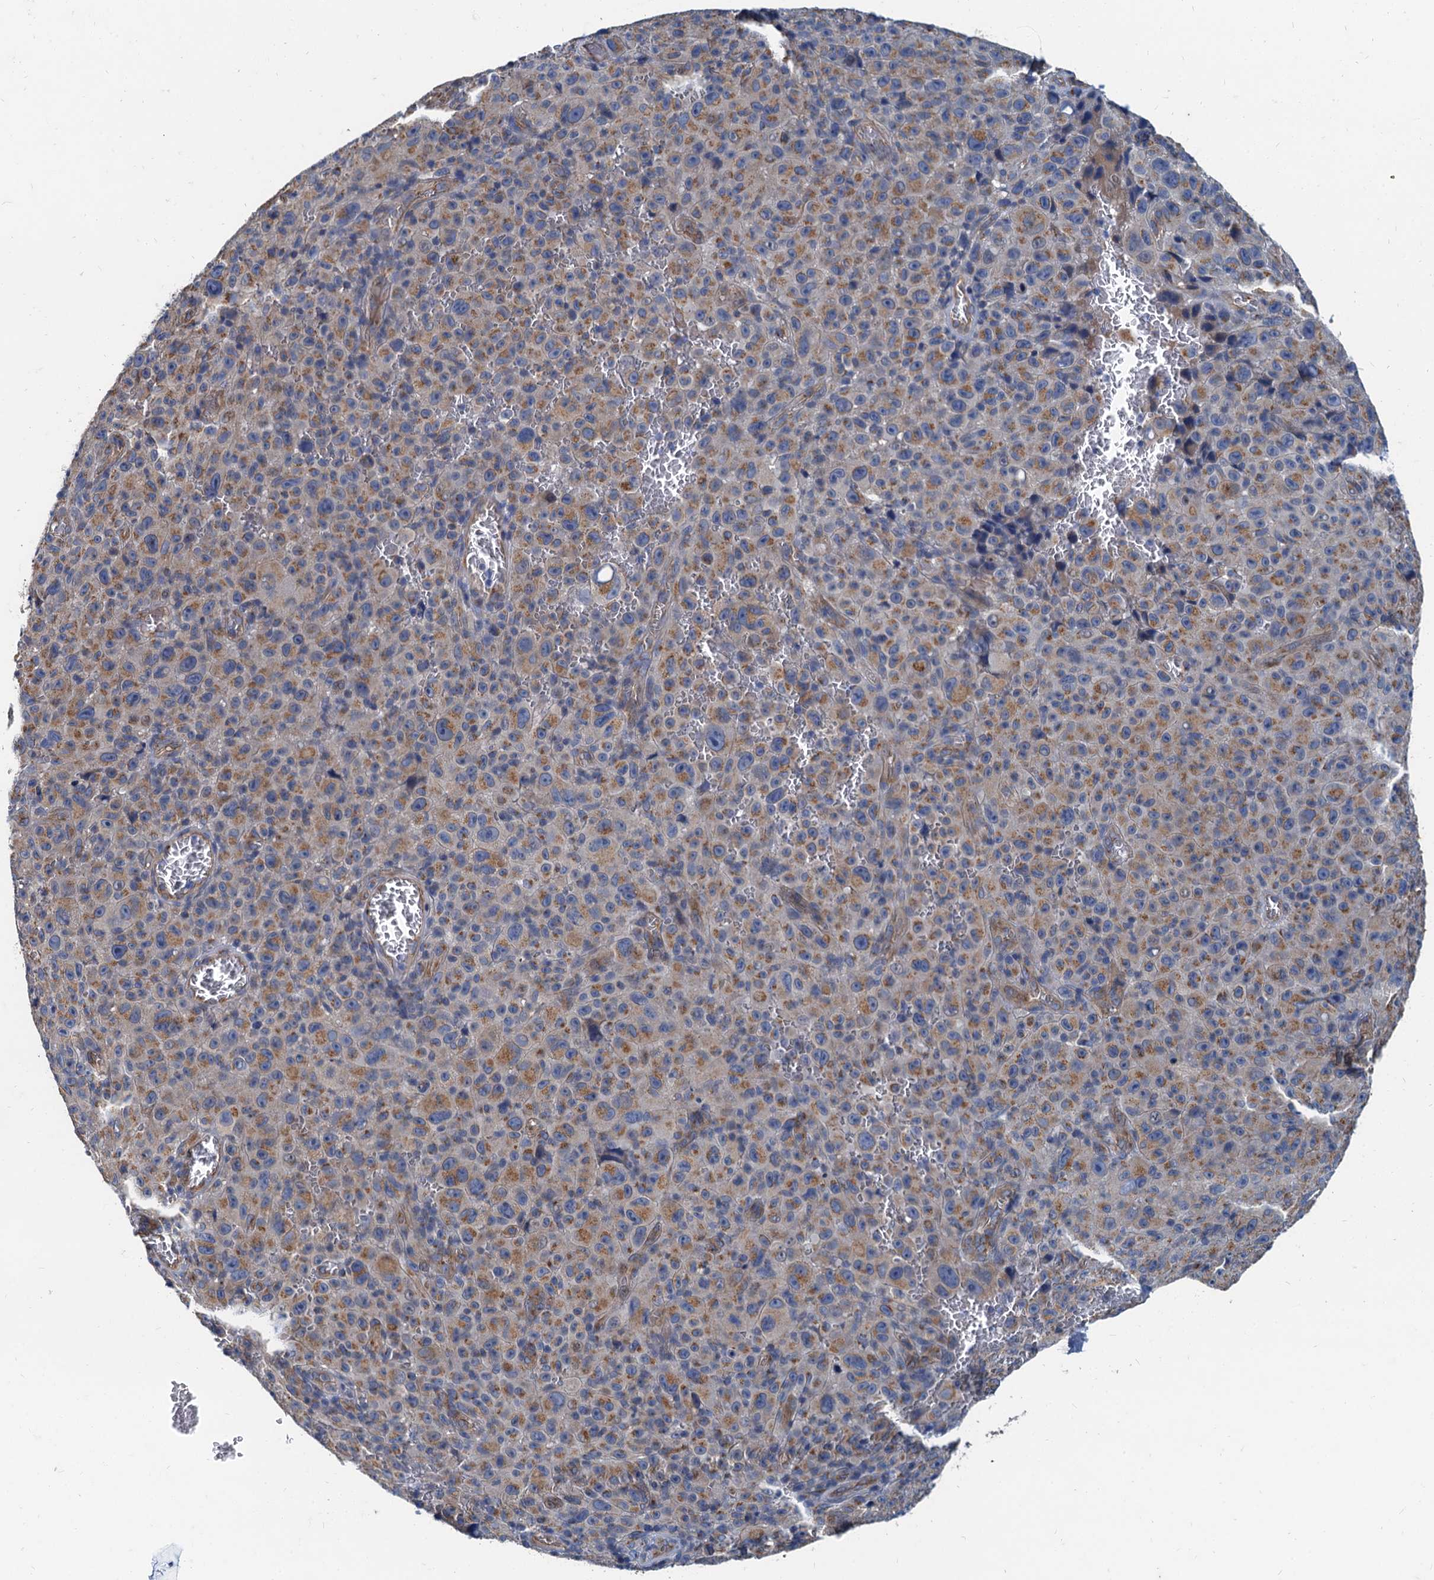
{"staining": {"intensity": "moderate", "quantity": ">75%", "location": "cytoplasmic/membranous"}, "tissue": "melanoma", "cell_type": "Tumor cells", "image_type": "cancer", "snomed": [{"axis": "morphology", "description": "Malignant melanoma, NOS"}, {"axis": "topography", "description": "Skin"}], "caption": "Melanoma tissue shows moderate cytoplasmic/membranous staining in approximately >75% of tumor cells, visualized by immunohistochemistry.", "gene": "NGRN", "patient": {"sex": "female", "age": 82}}